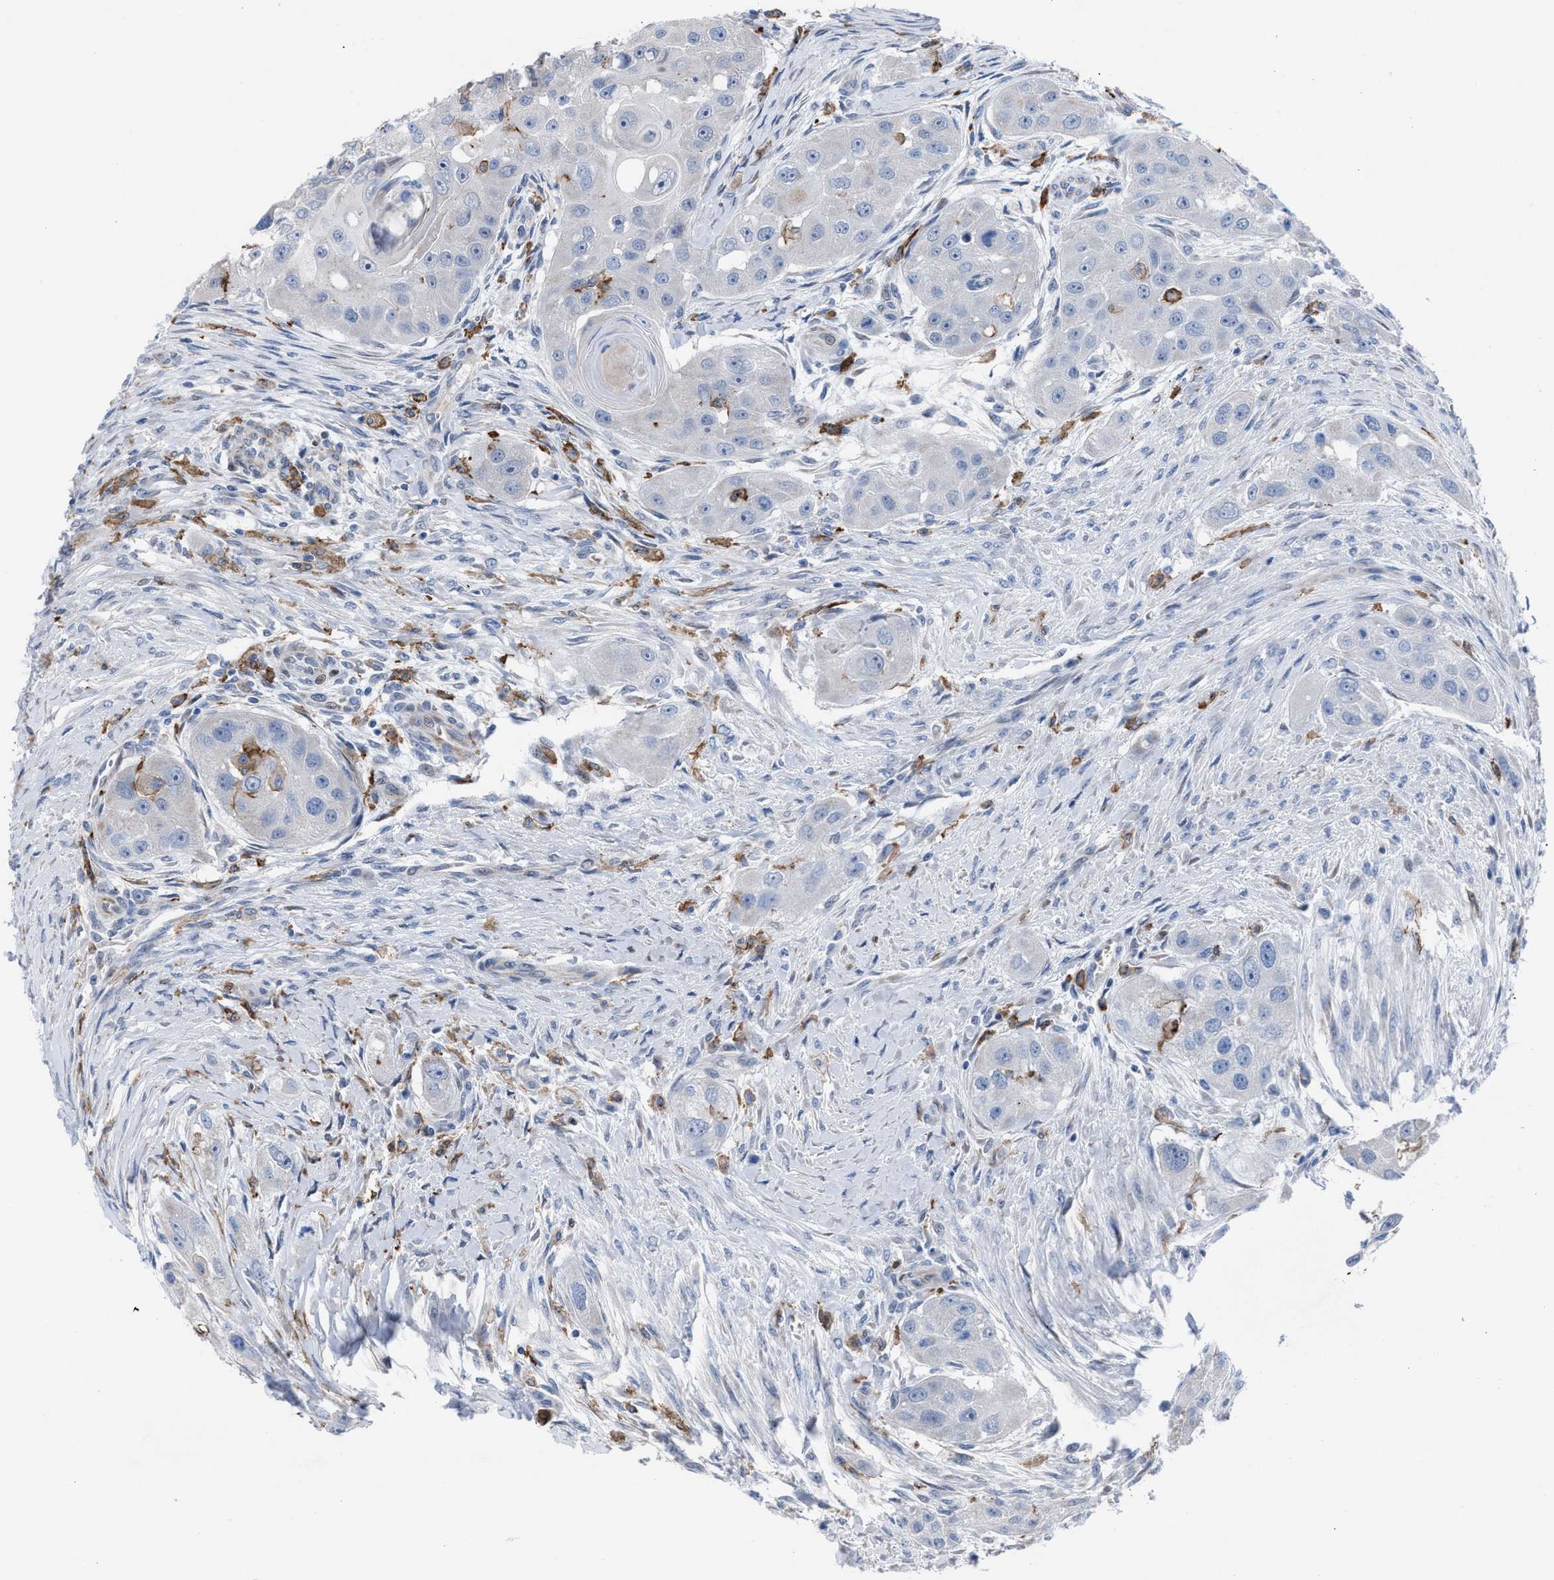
{"staining": {"intensity": "negative", "quantity": "none", "location": "none"}, "tissue": "head and neck cancer", "cell_type": "Tumor cells", "image_type": "cancer", "snomed": [{"axis": "morphology", "description": "Normal tissue, NOS"}, {"axis": "morphology", "description": "Squamous cell carcinoma, NOS"}, {"axis": "topography", "description": "Skeletal muscle"}, {"axis": "topography", "description": "Head-Neck"}], "caption": "Tumor cells are negative for protein expression in human head and neck cancer (squamous cell carcinoma).", "gene": "SLC47A1", "patient": {"sex": "male", "age": 51}}